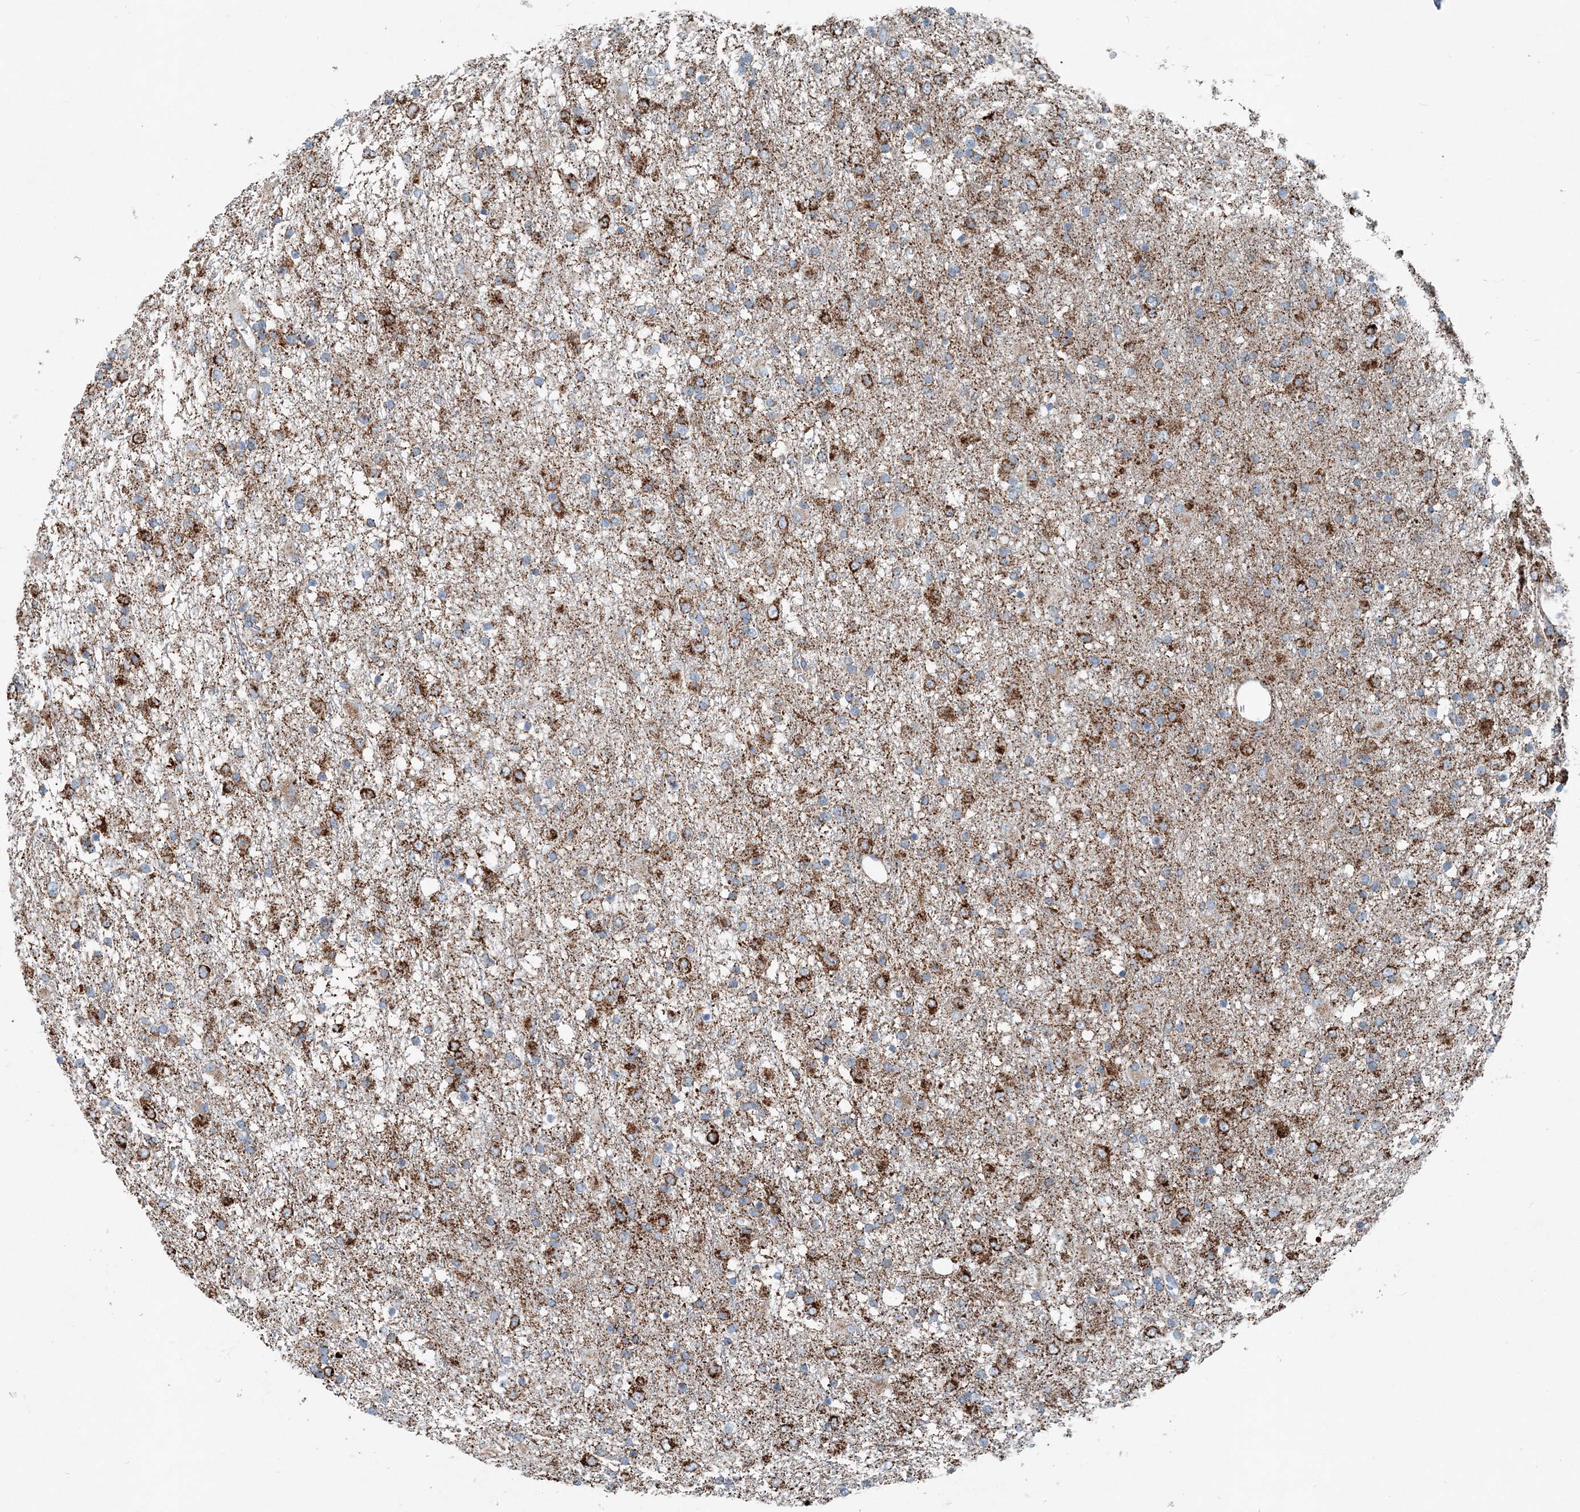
{"staining": {"intensity": "strong", "quantity": "25%-75%", "location": "cytoplasmic/membranous"}, "tissue": "glioma", "cell_type": "Tumor cells", "image_type": "cancer", "snomed": [{"axis": "morphology", "description": "Glioma, malignant, Low grade"}, {"axis": "topography", "description": "Brain"}], "caption": "The micrograph exhibits a brown stain indicating the presence of a protein in the cytoplasmic/membranous of tumor cells in glioma. (Brightfield microscopy of DAB IHC at high magnification).", "gene": "INTU", "patient": {"sex": "male", "age": 65}}